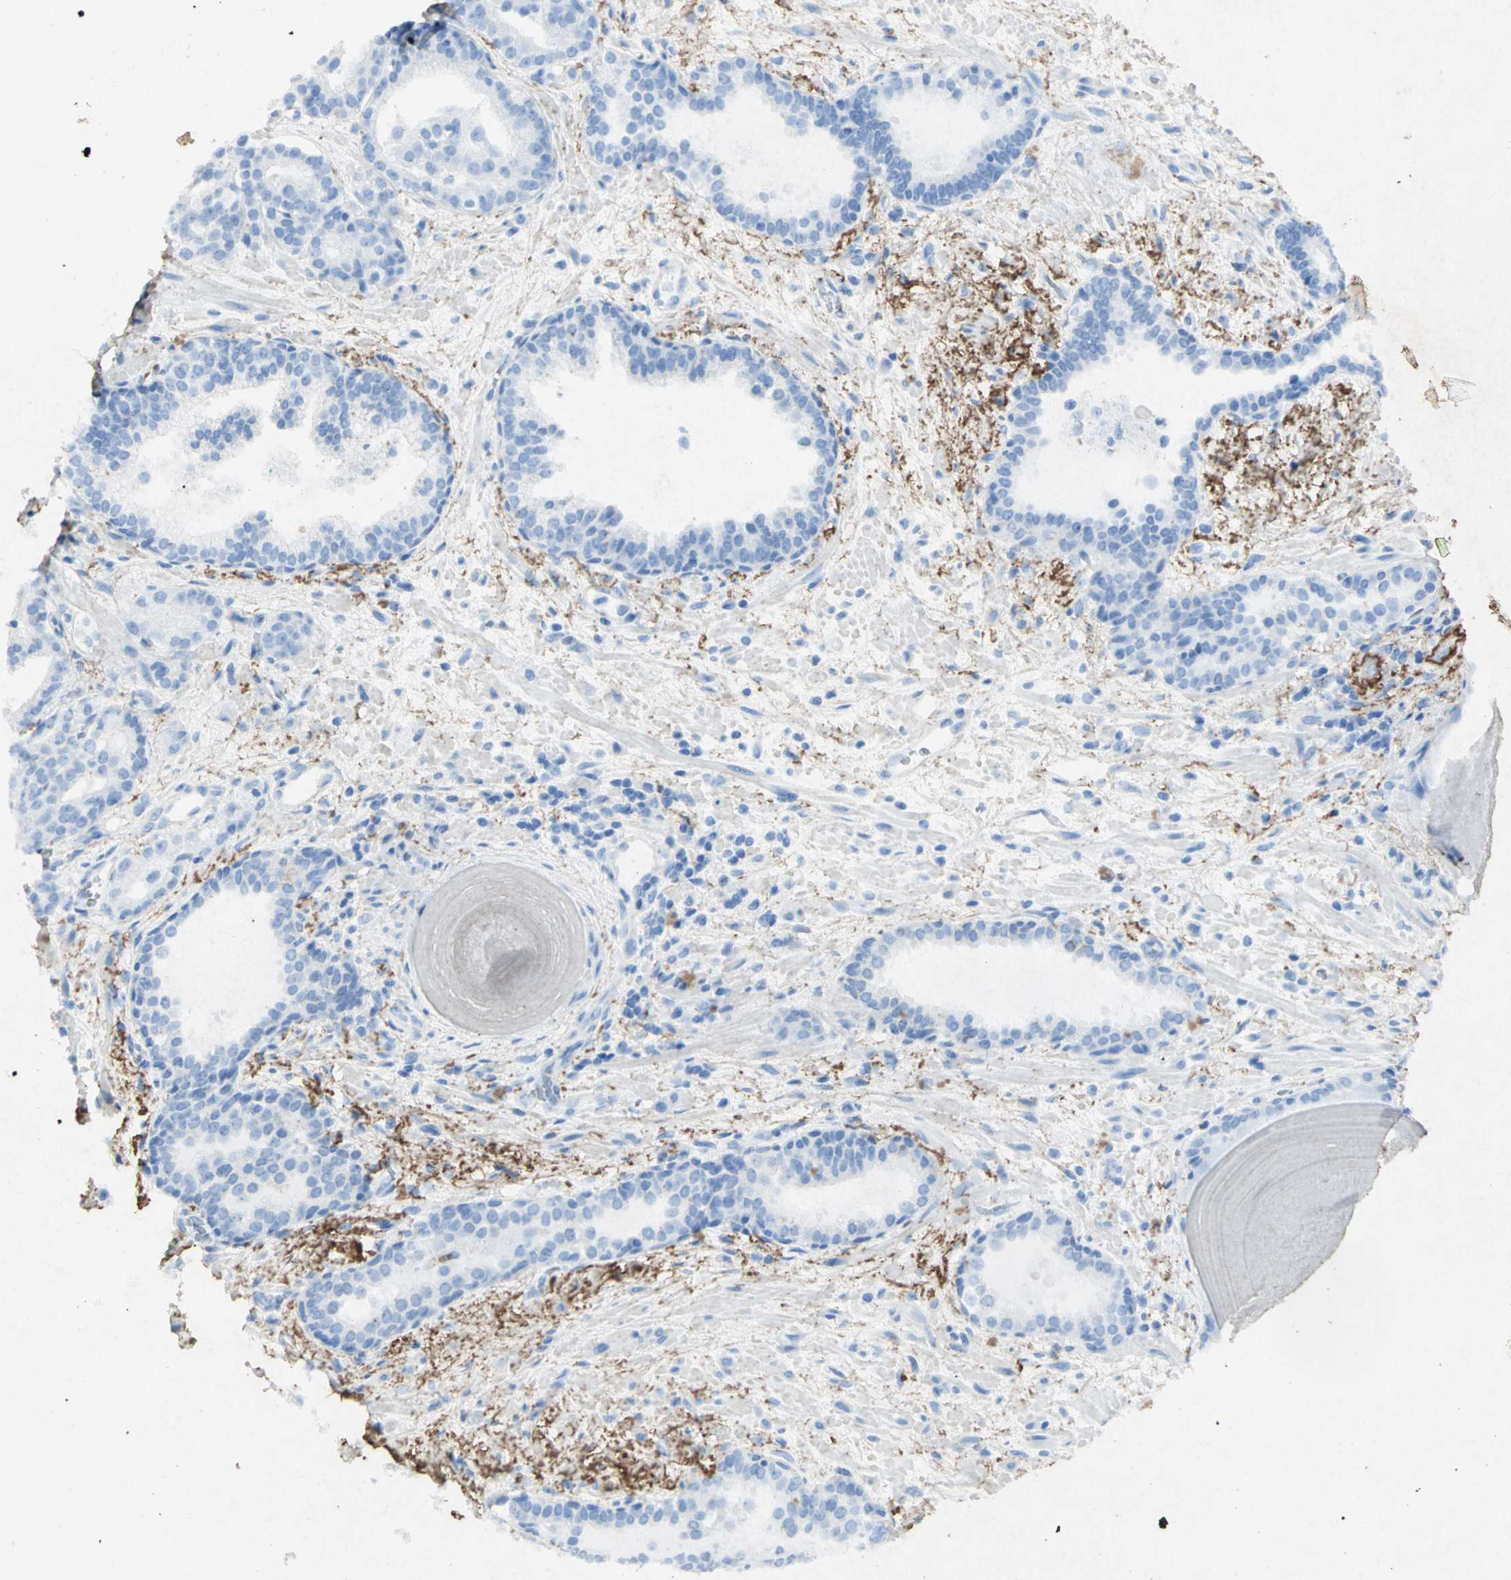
{"staining": {"intensity": "negative", "quantity": "none", "location": "none"}, "tissue": "prostate cancer", "cell_type": "Tumor cells", "image_type": "cancer", "snomed": [{"axis": "morphology", "description": "Adenocarcinoma, Low grade"}, {"axis": "topography", "description": "Prostate"}], "caption": "Tumor cells show no significant protein expression in prostate low-grade adenocarcinoma.", "gene": "ASB9", "patient": {"sex": "male", "age": 63}}